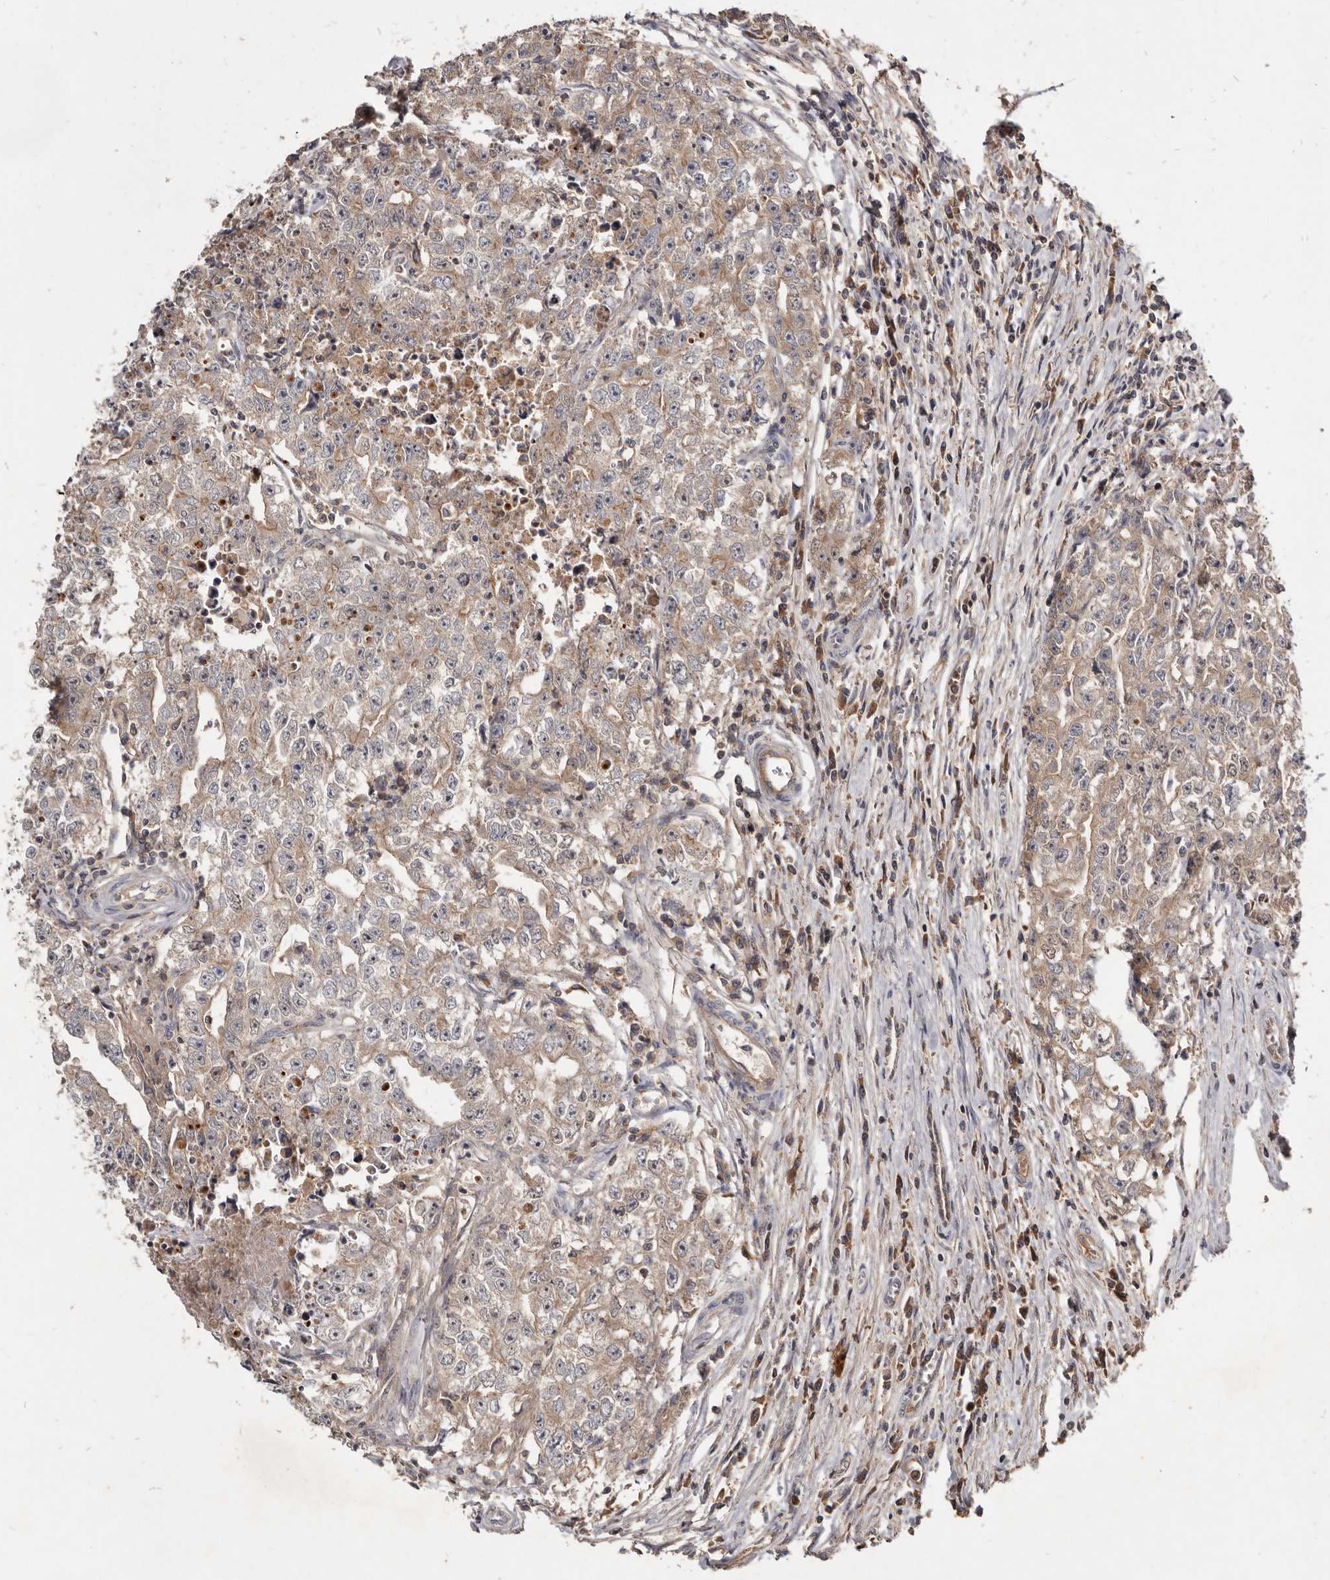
{"staining": {"intensity": "weak", "quantity": "25%-75%", "location": "cytoplasmic/membranous"}, "tissue": "testis cancer", "cell_type": "Tumor cells", "image_type": "cancer", "snomed": [{"axis": "morphology", "description": "Seminoma, NOS"}, {"axis": "morphology", "description": "Carcinoma, Embryonal, NOS"}, {"axis": "topography", "description": "Testis"}], "caption": "Immunohistochemical staining of human testis cancer shows weak cytoplasmic/membranous protein positivity in about 25%-75% of tumor cells.", "gene": "TTC39A", "patient": {"sex": "male", "age": 43}}